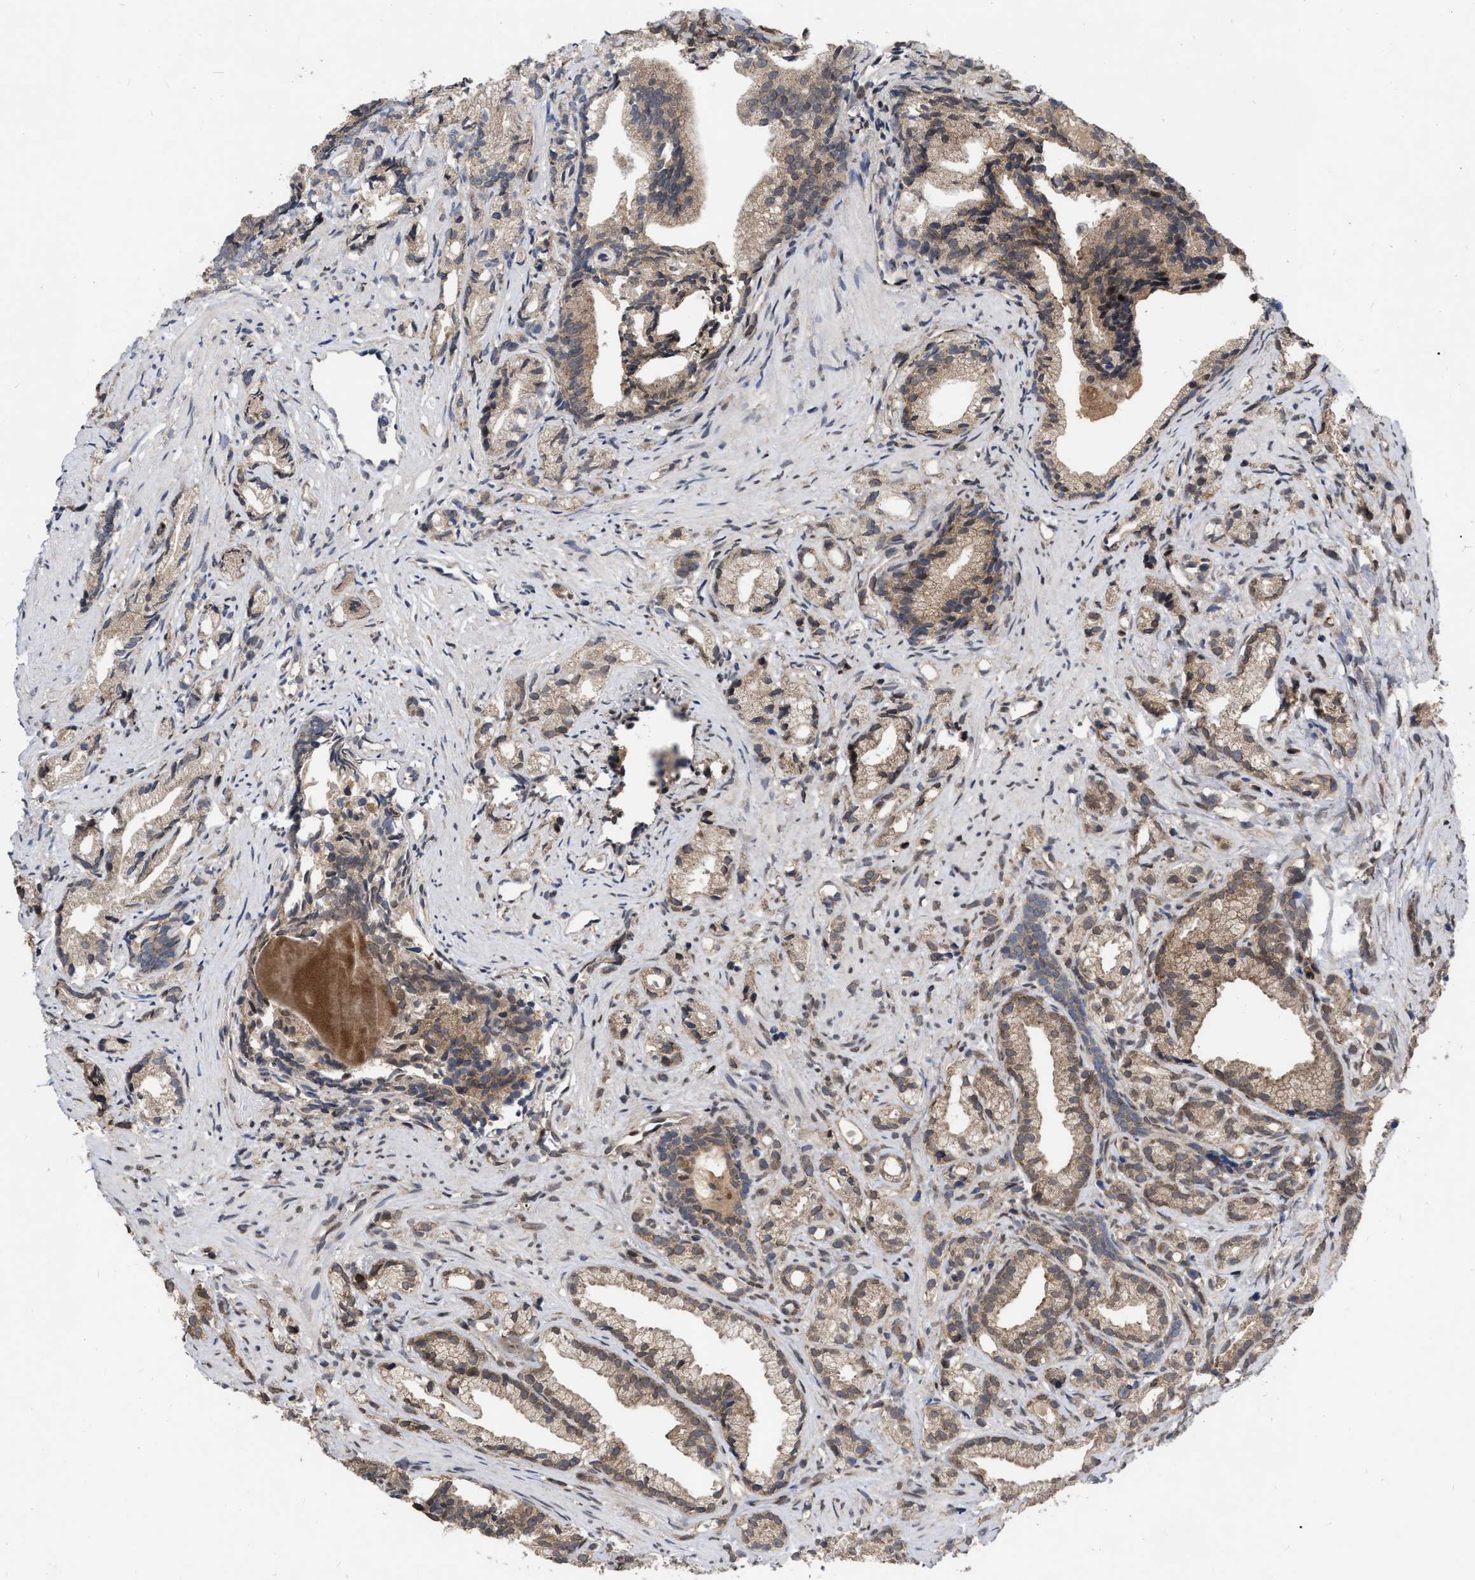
{"staining": {"intensity": "weak", "quantity": ">75%", "location": "cytoplasmic/membranous"}, "tissue": "prostate cancer", "cell_type": "Tumor cells", "image_type": "cancer", "snomed": [{"axis": "morphology", "description": "Adenocarcinoma, Low grade"}, {"axis": "topography", "description": "Prostate"}], "caption": "The photomicrograph reveals immunohistochemical staining of adenocarcinoma (low-grade) (prostate). There is weak cytoplasmic/membranous expression is identified in approximately >75% of tumor cells.", "gene": "MDM4", "patient": {"sex": "male", "age": 89}}